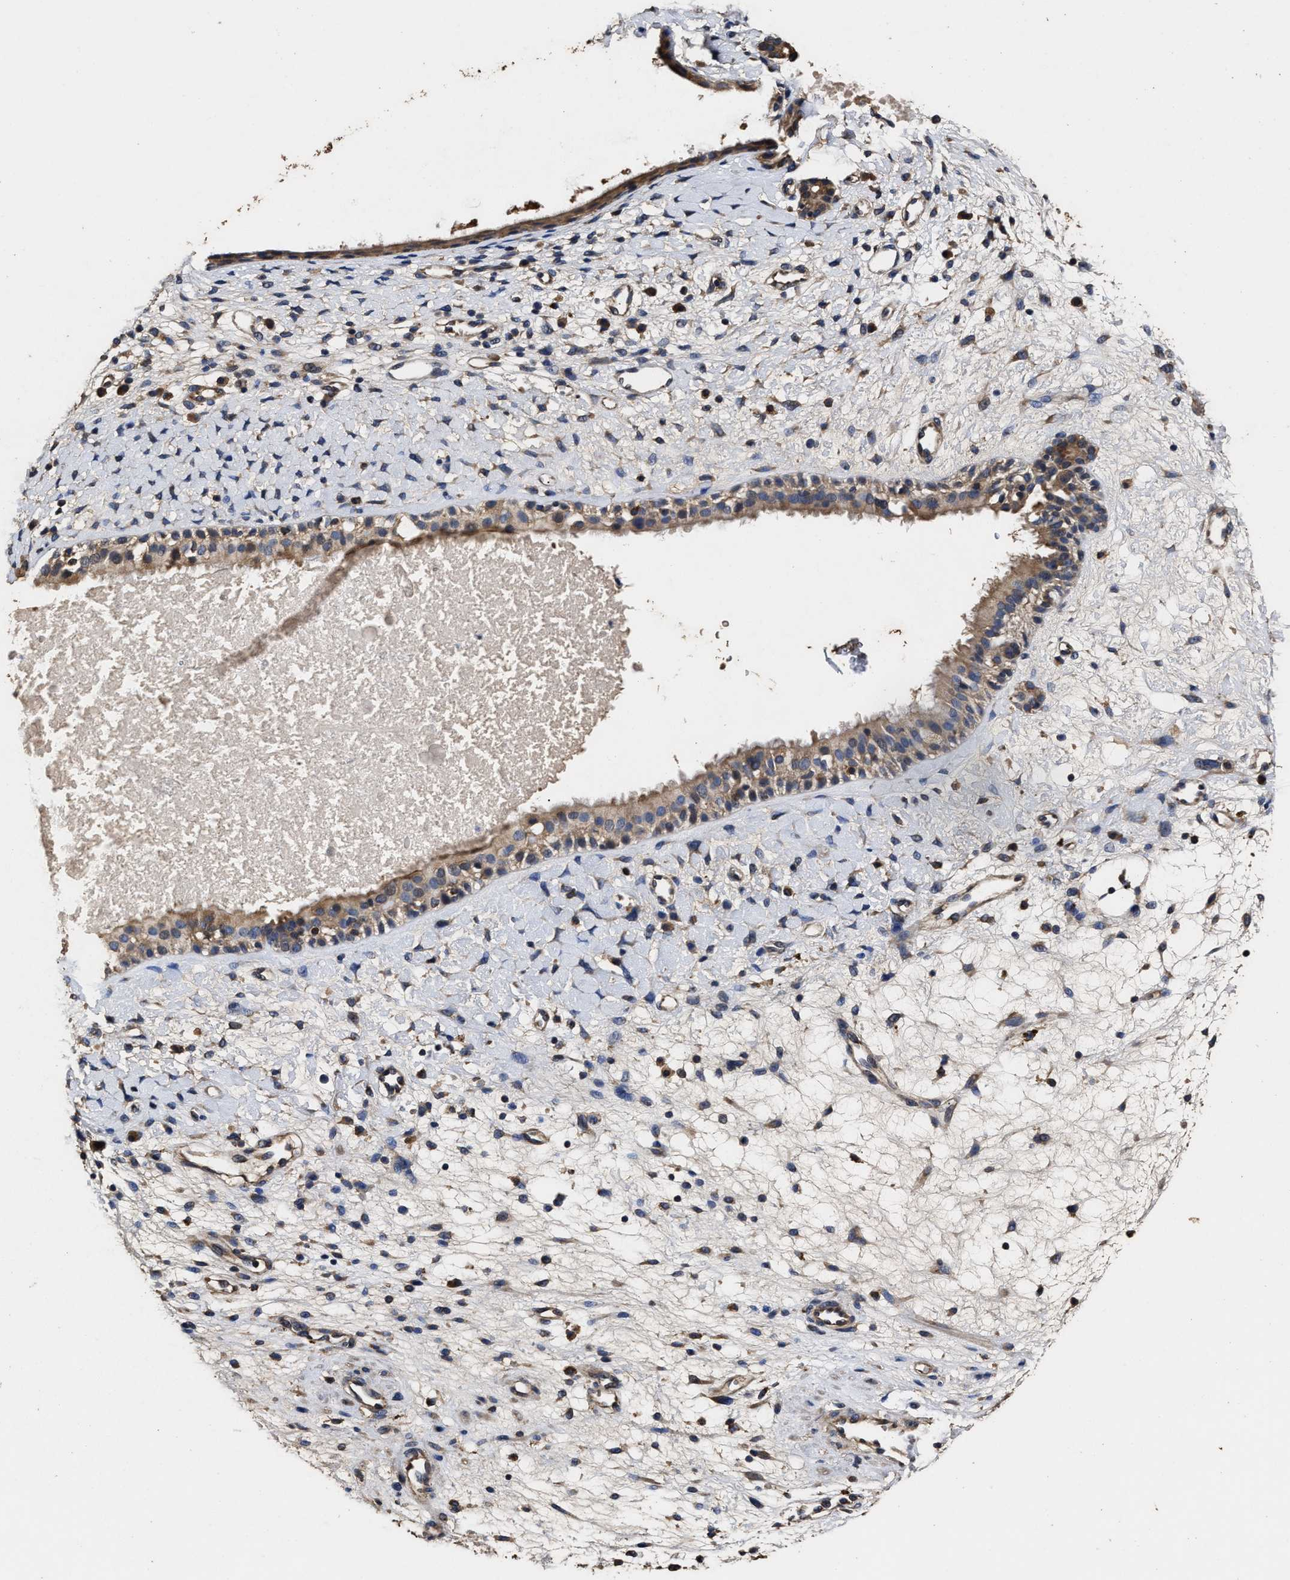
{"staining": {"intensity": "moderate", "quantity": ">75%", "location": "cytoplasmic/membranous"}, "tissue": "nasopharynx", "cell_type": "Respiratory epithelial cells", "image_type": "normal", "snomed": [{"axis": "morphology", "description": "Normal tissue, NOS"}, {"axis": "topography", "description": "Nasopharynx"}], "caption": "Nasopharynx stained for a protein (brown) exhibits moderate cytoplasmic/membranous positive expression in about >75% of respiratory epithelial cells.", "gene": "PPM1K", "patient": {"sex": "male", "age": 22}}